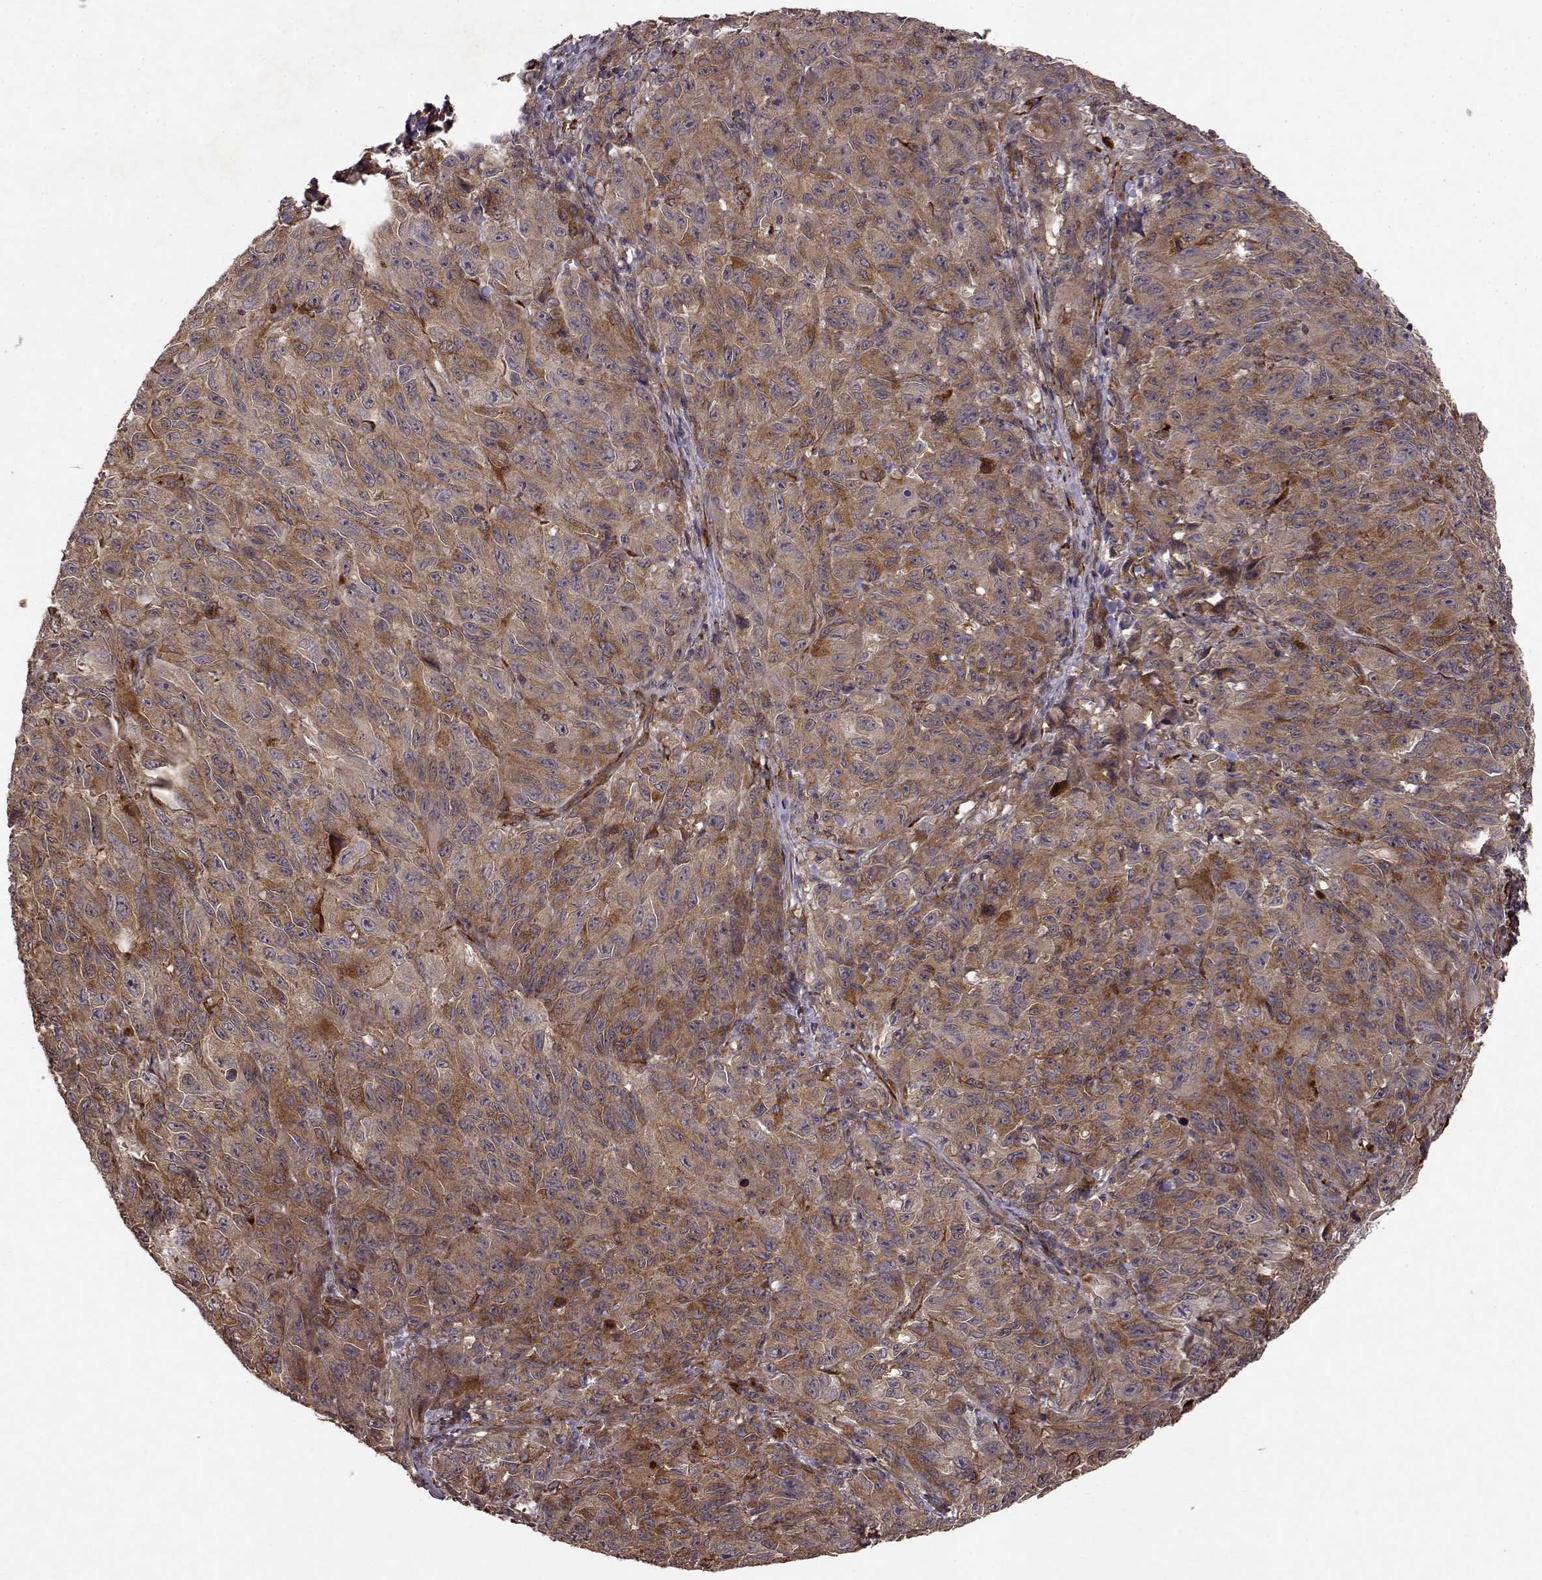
{"staining": {"intensity": "strong", "quantity": ">75%", "location": "cytoplasmic/membranous"}, "tissue": "melanoma", "cell_type": "Tumor cells", "image_type": "cancer", "snomed": [{"axis": "morphology", "description": "Malignant melanoma, NOS"}, {"axis": "topography", "description": "Vulva, labia, clitoris and Bartholin´s gland, NO"}], "caption": "Melanoma was stained to show a protein in brown. There is high levels of strong cytoplasmic/membranous positivity in approximately >75% of tumor cells.", "gene": "FSTL1", "patient": {"sex": "female", "age": 75}}